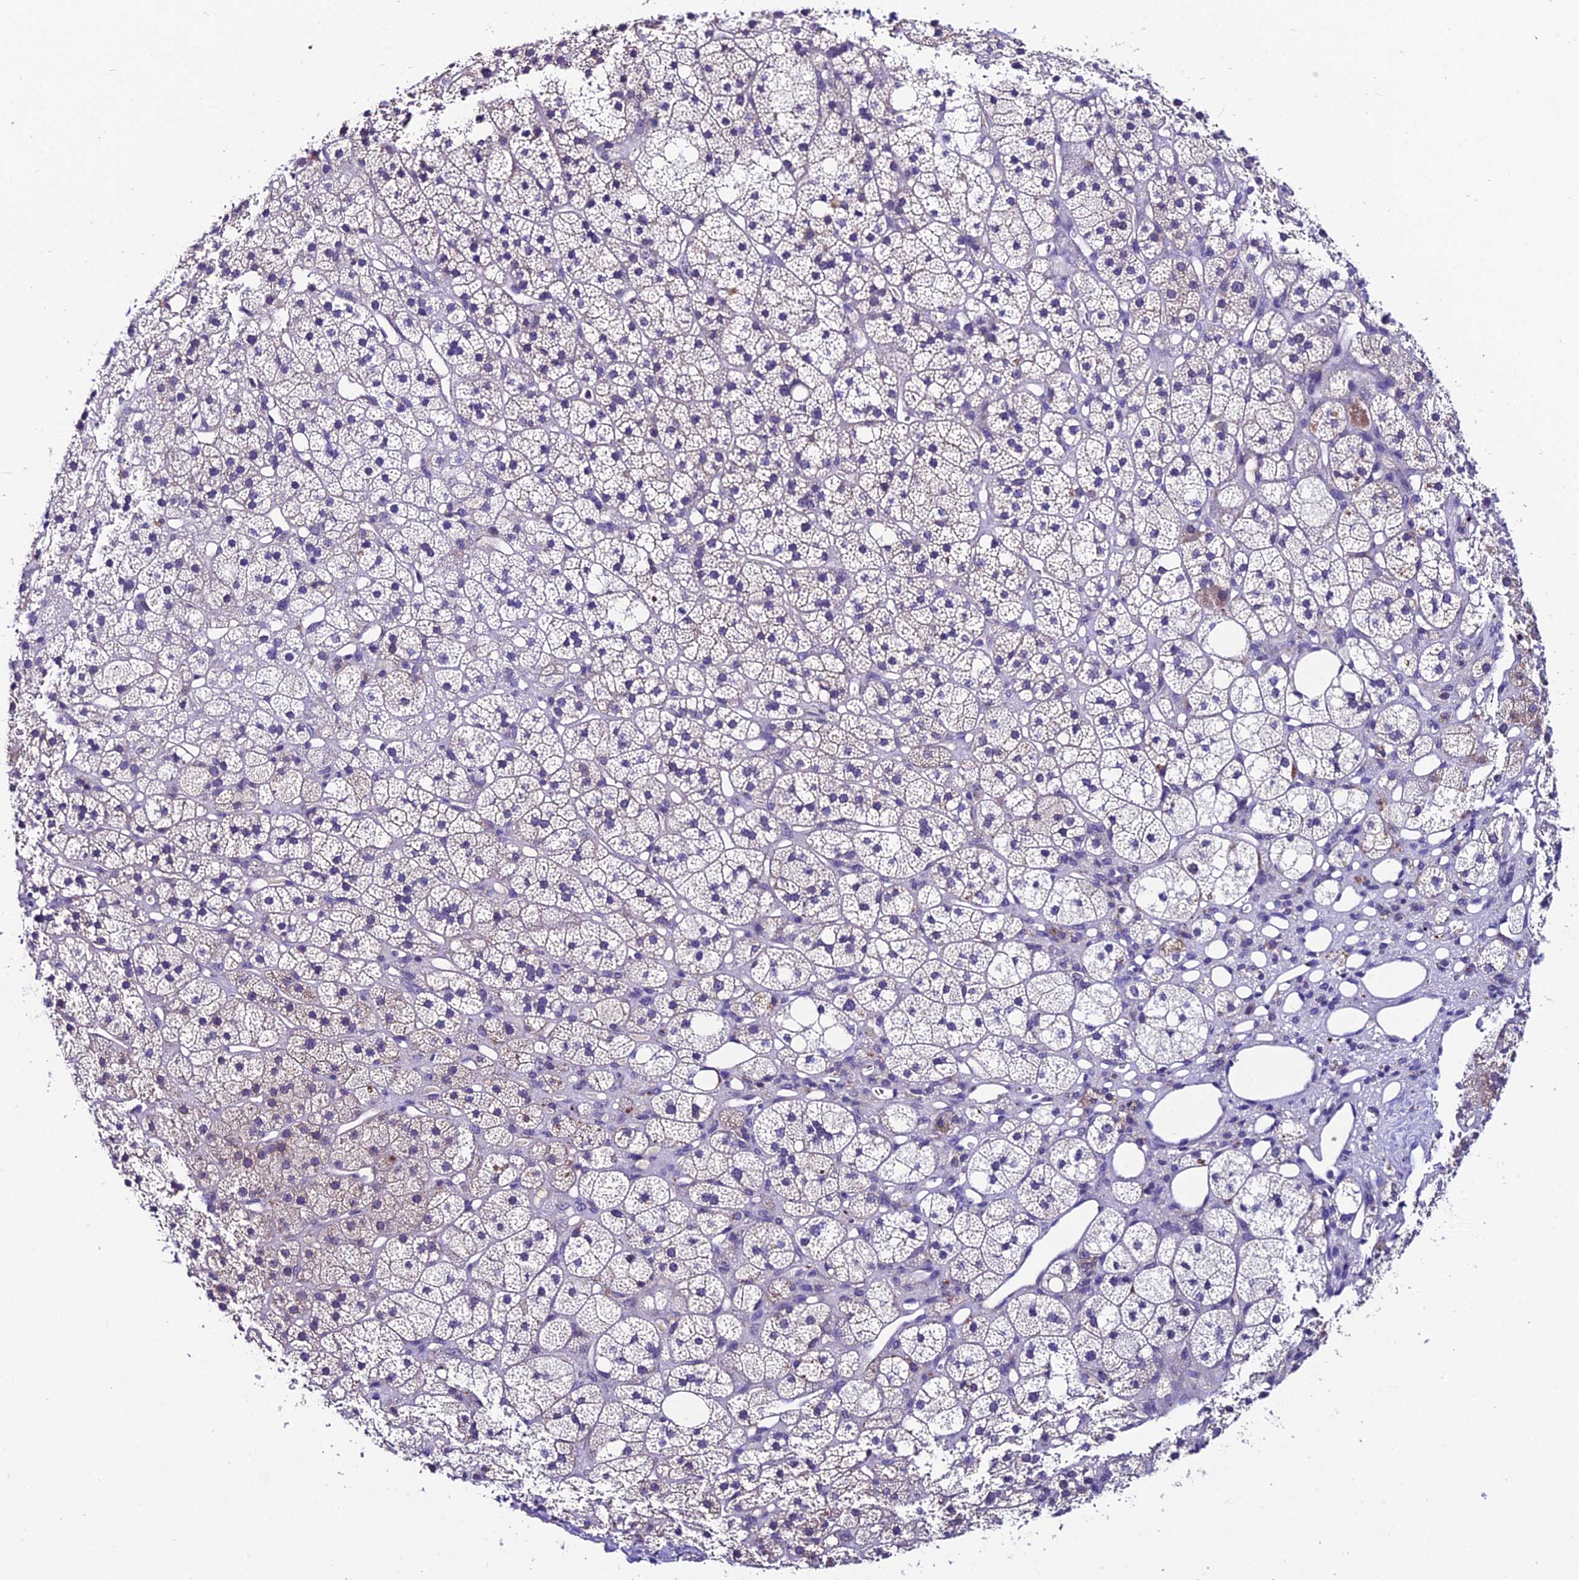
{"staining": {"intensity": "weak", "quantity": "<25%", "location": "cytoplasmic/membranous"}, "tissue": "adrenal gland", "cell_type": "Glandular cells", "image_type": "normal", "snomed": [{"axis": "morphology", "description": "Normal tissue, NOS"}, {"axis": "topography", "description": "Adrenal gland"}], "caption": "Photomicrograph shows no protein staining in glandular cells of benign adrenal gland. The staining is performed using DAB (3,3'-diaminobenzidine) brown chromogen with nuclei counter-stained in using hematoxylin.", "gene": "LGALS7", "patient": {"sex": "male", "age": 61}}